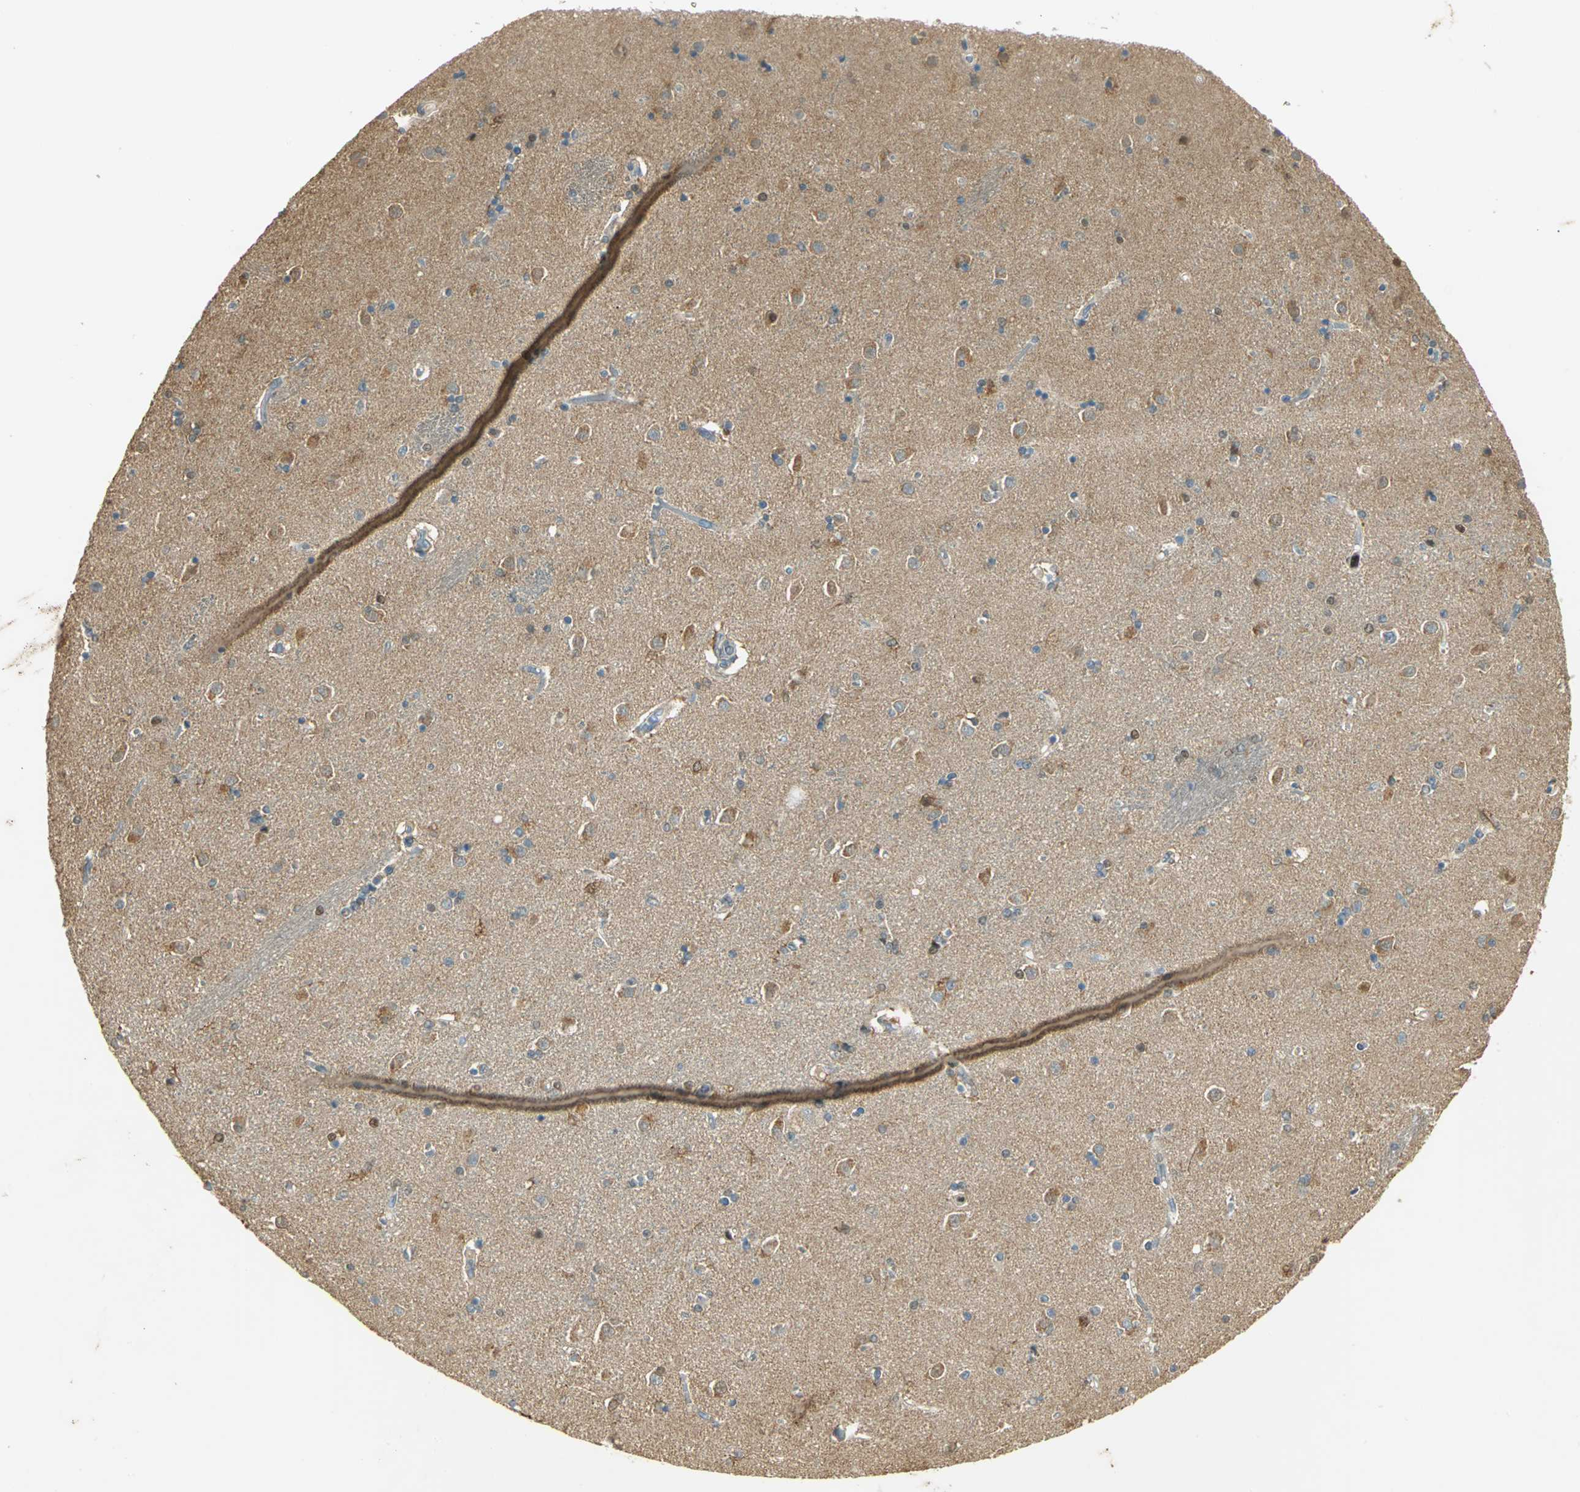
{"staining": {"intensity": "moderate", "quantity": "25%-75%", "location": "cytoplasmic/membranous"}, "tissue": "caudate", "cell_type": "Glial cells", "image_type": "normal", "snomed": [{"axis": "morphology", "description": "Normal tissue, NOS"}, {"axis": "topography", "description": "Lateral ventricle wall"}], "caption": "Caudate stained with DAB (3,3'-diaminobenzidine) immunohistochemistry (IHC) demonstrates medium levels of moderate cytoplasmic/membranous expression in approximately 25%-75% of glial cells. Nuclei are stained in blue.", "gene": "BIRC2", "patient": {"sex": "female", "age": 54}}